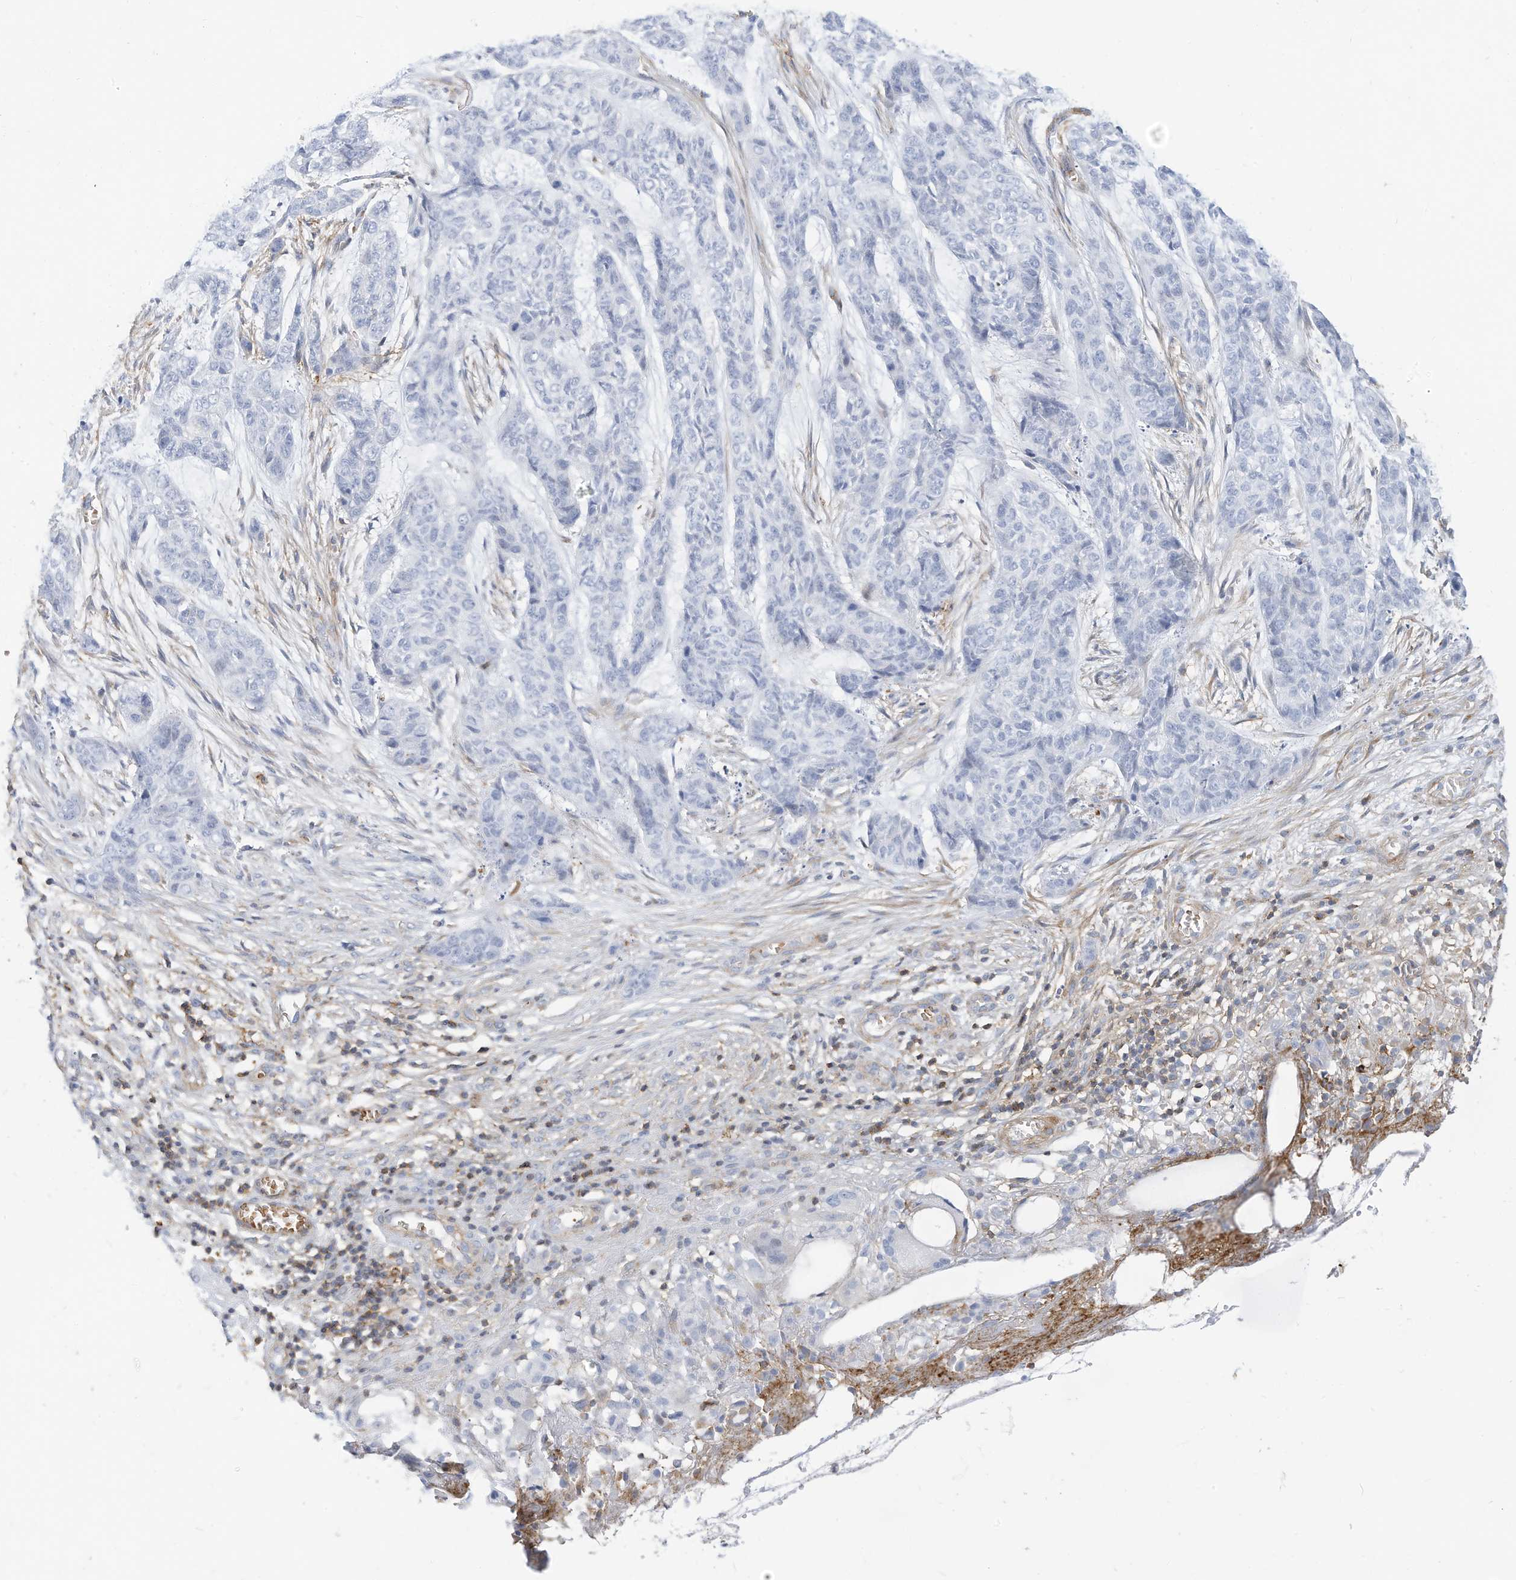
{"staining": {"intensity": "negative", "quantity": "none", "location": "none"}, "tissue": "skin cancer", "cell_type": "Tumor cells", "image_type": "cancer", "snomed": [{"axis": "morphology", "description": "Basal cell carcinoma"}, {"axis": "topography", "description": "Skin"}], "caption": "IHC photomicrograph of skin cancer (basal cell carcinoma) stained for a protein (brown), which shows no staining in tumor cells.", "gene": "TXNDC9", "patient": {"sex": "female", "age": 64}}